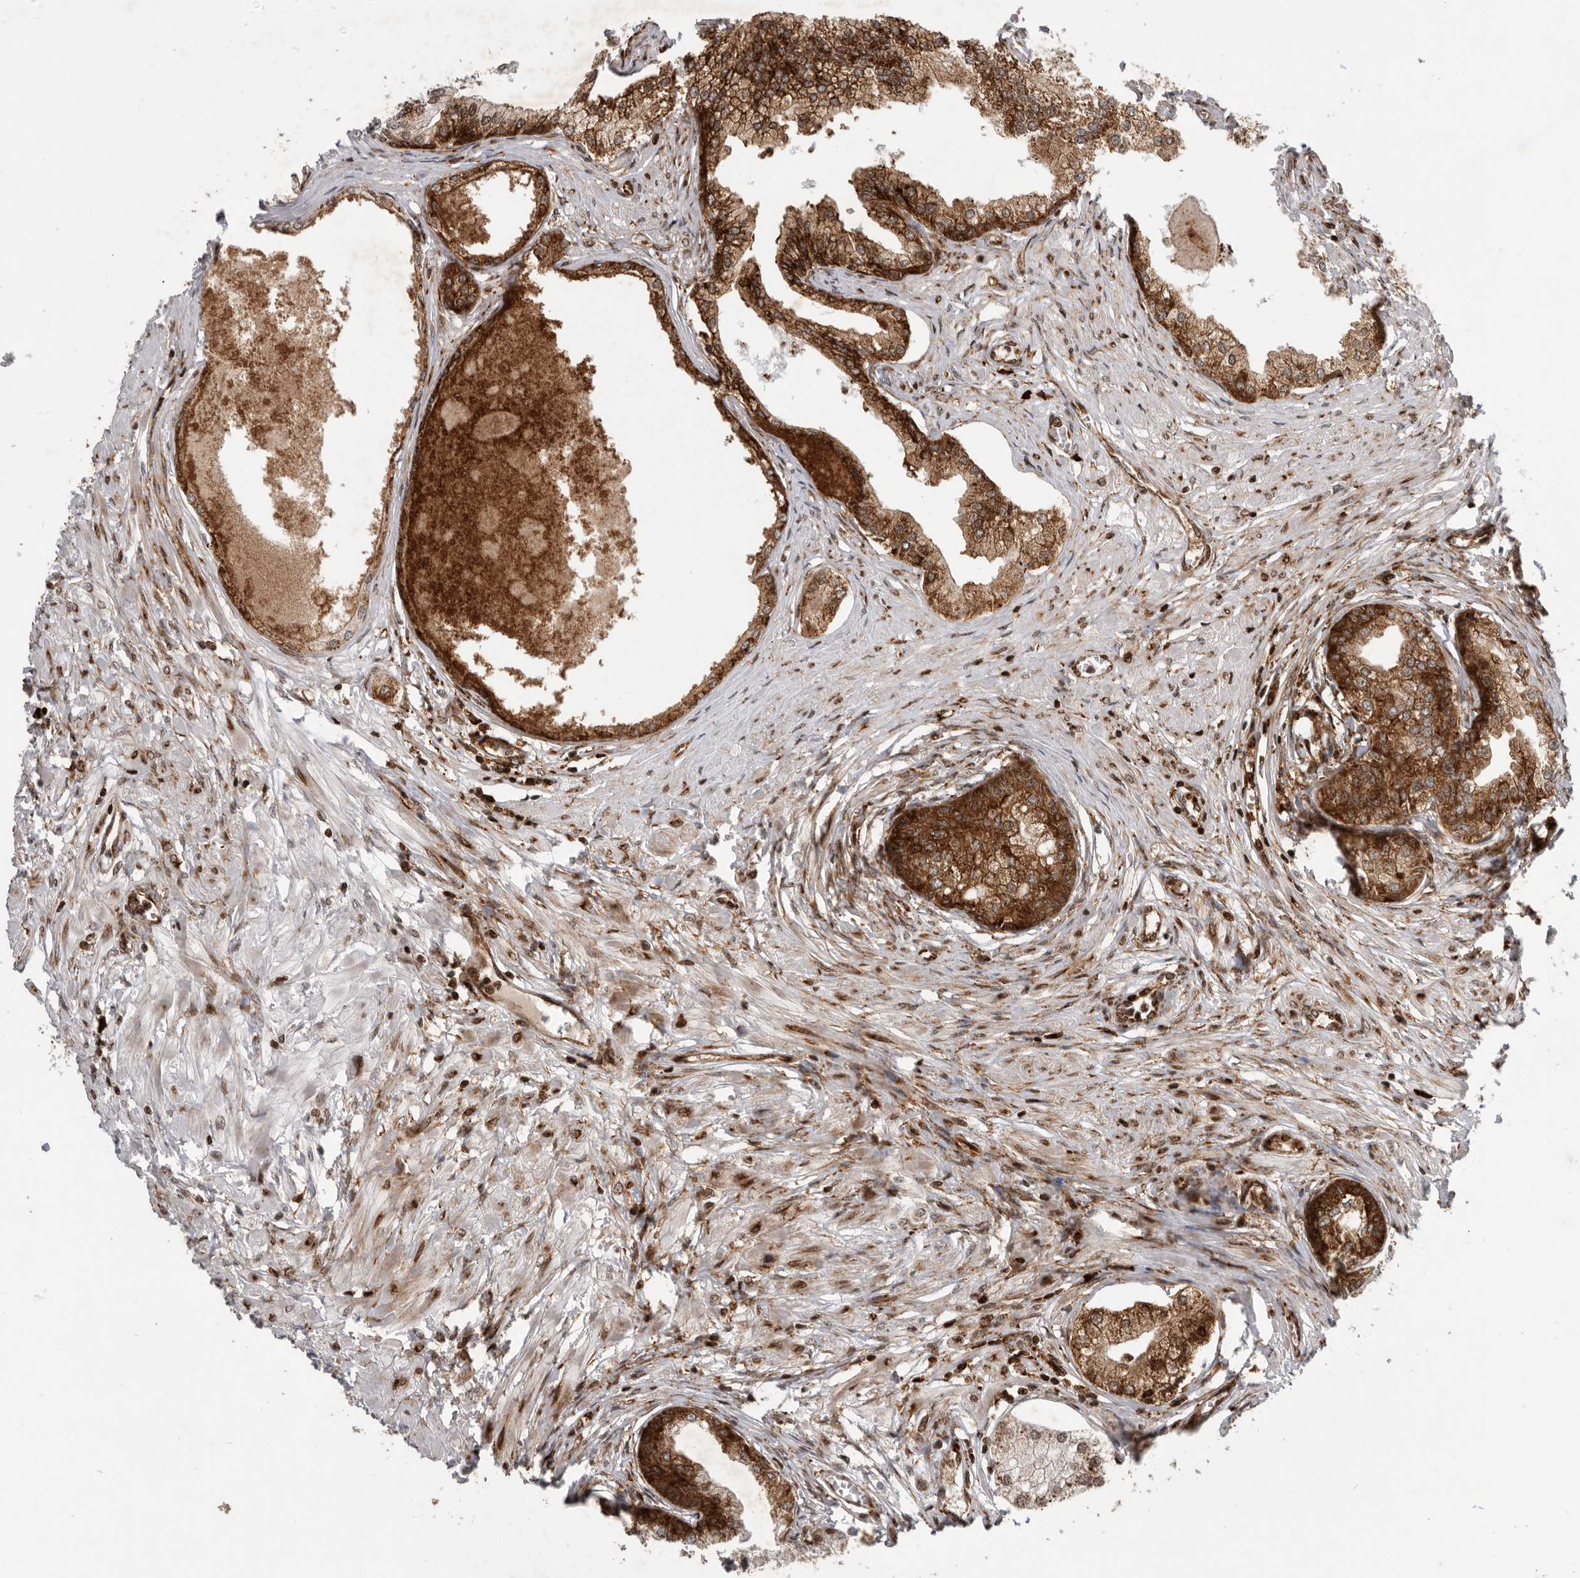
{"staining": {"intensity": "moderate", "quantity": ">75%", "location": "cytoplasmic/membranous"}, "tissue": "prostate", "cell_type": "Glandular cells", "image_type": "normal", "snomed": [{"axis": "morphology", "description": "Normal tissue, NOS"}, {"axis": "morphology", "description": "Urothelial carcinoma, Low grade"}, {"axis": "topography", "description": "Urinary bladder"}, {"axis": "topography", "description": "Prostate"}], "caption": "Glandular cells reveal medium levels of moderate cytoplasmic/membranous positivity in approximately >75% of cells in normal prostate.", "gene": "FZD3", "patient": {"sex": "male", "age": 60}}